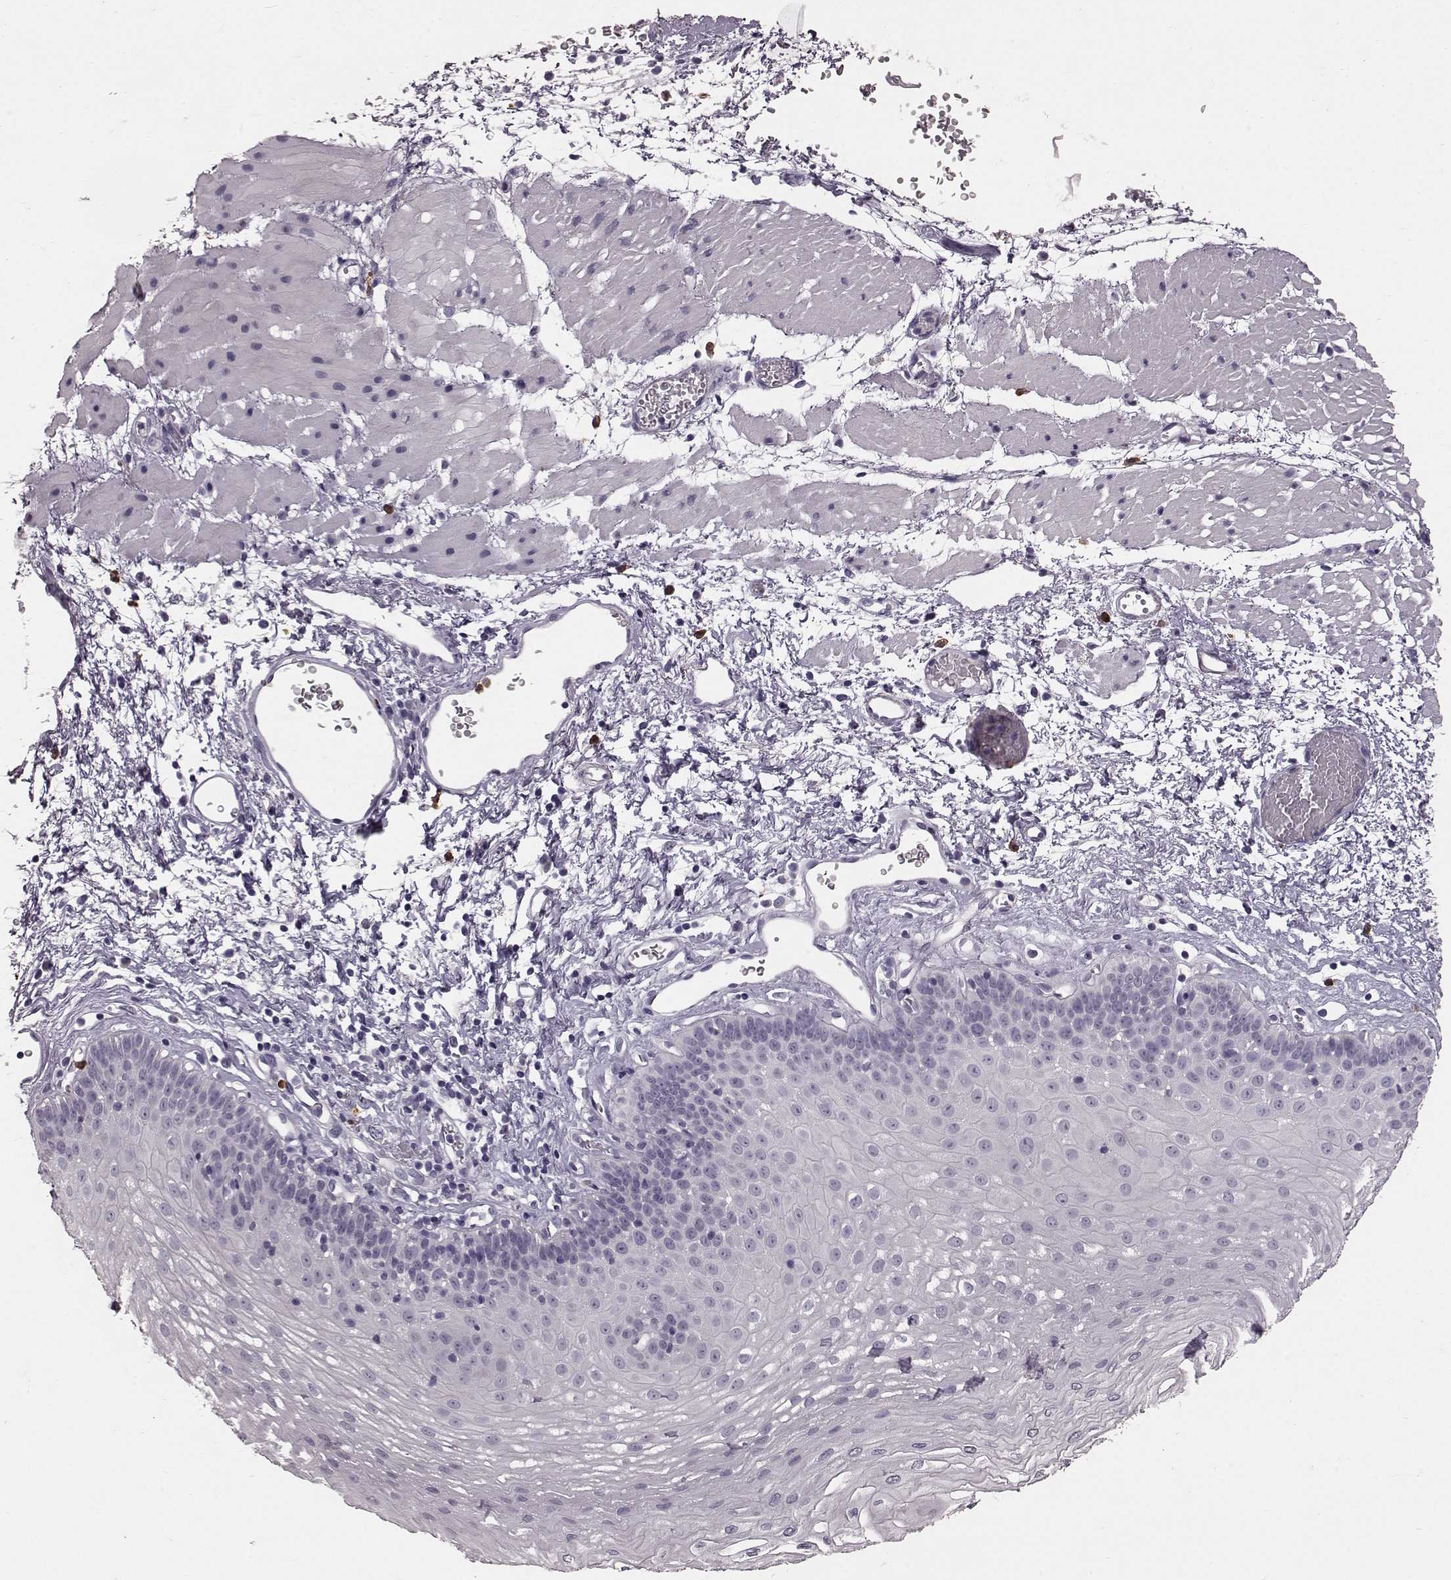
{"staining": {"intensity": "negative", "quantity": "none", "location": "none"}, "tissue": "esophagus", "cell_type": "Squamous epithelial cells", "image_type": "normal", "snomed": [{"axis": "morphology", "description": "Normal tissue, NOS"}, {"axis": "topography", "description": "Esophagus"}], "caption": "The histopathology image exhibits no significant expression in squamous epithelial cells of esophagus. (Brightfield microscopy of DAB immunohistochemistry at high magnification).", "gene": "FUT4", "patient": {"sex": "female", "age": 62}}